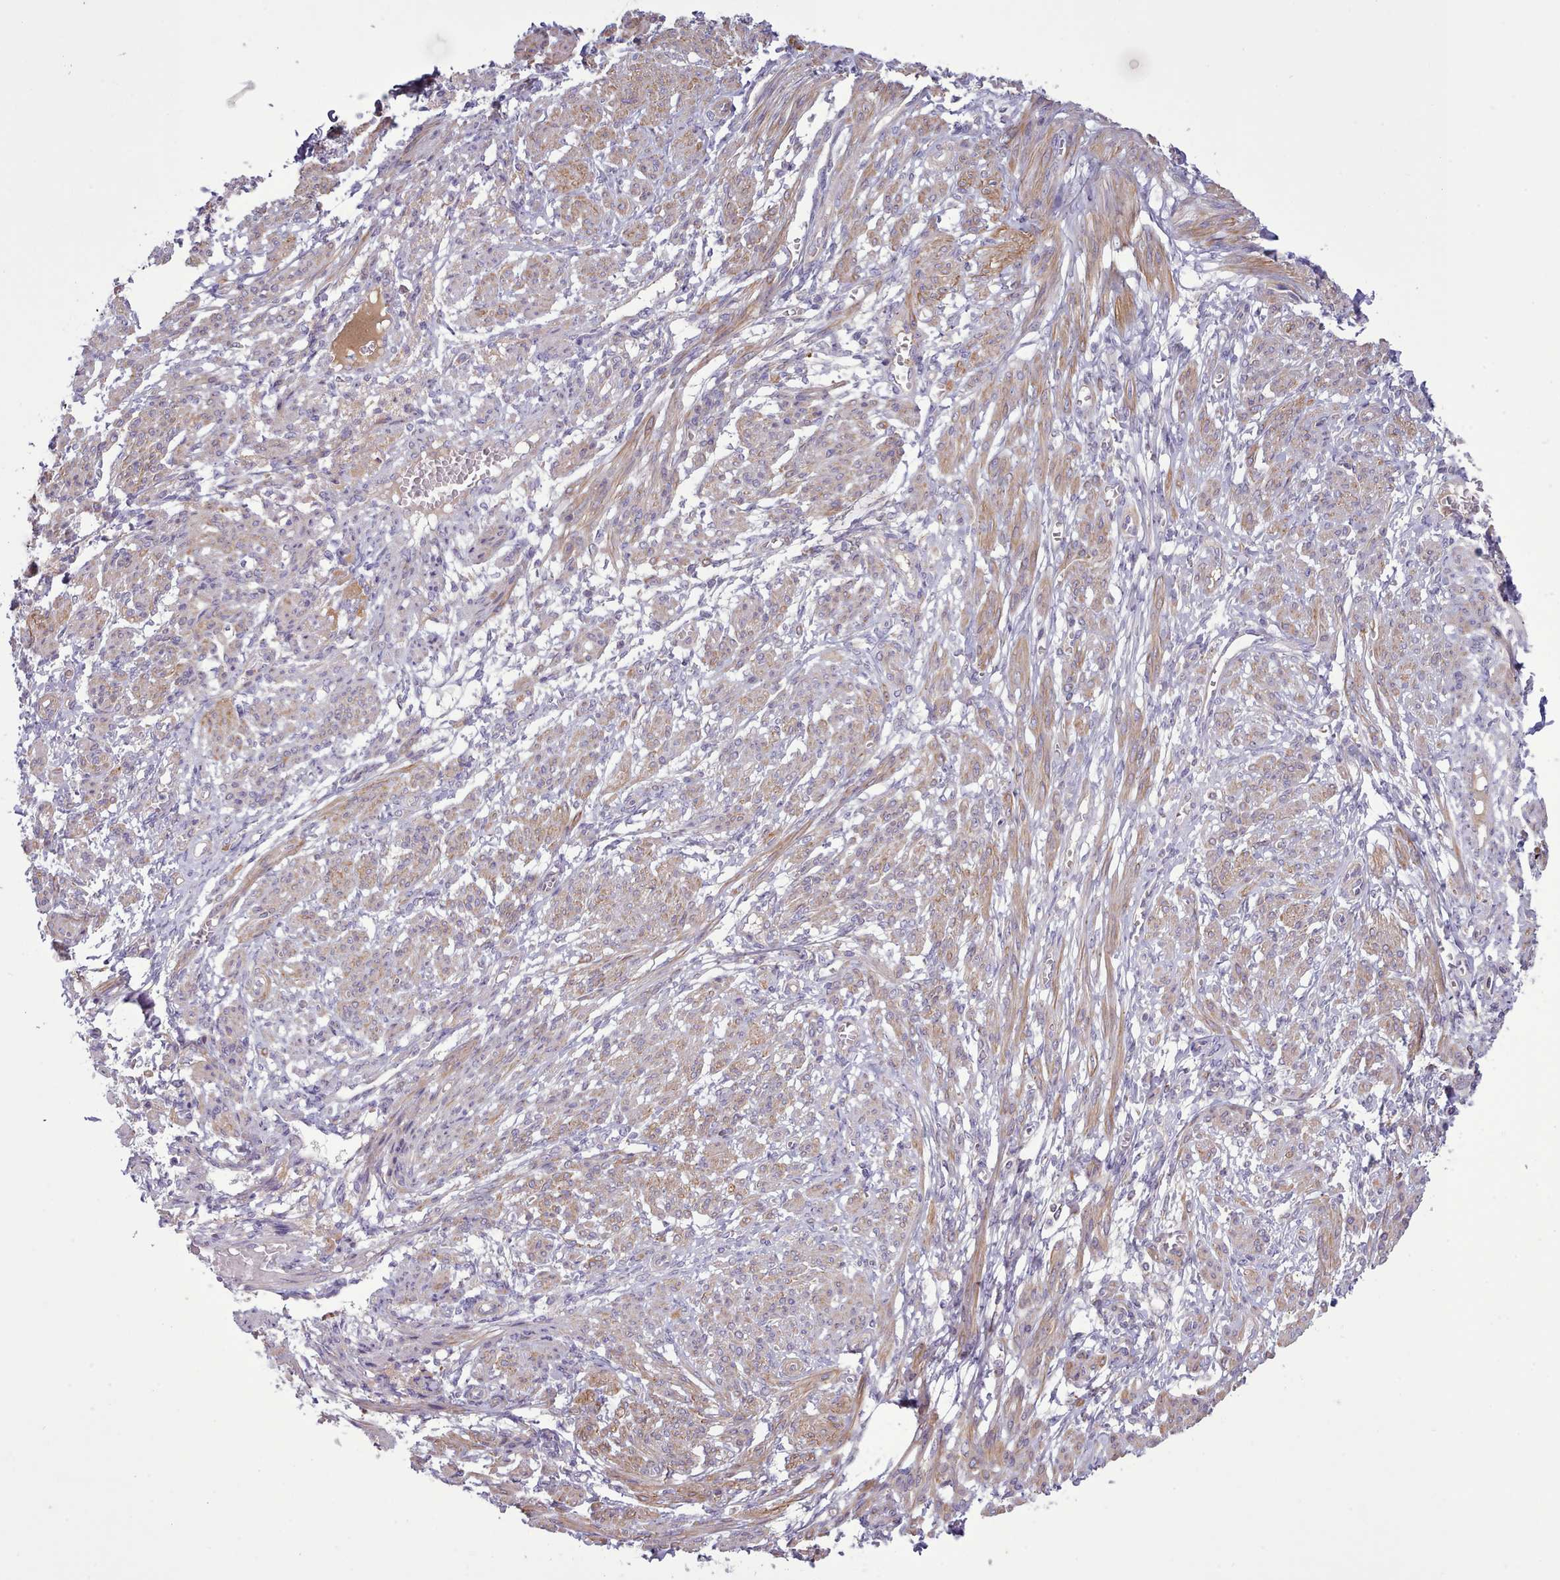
{"staining": {"intensity": "moderate", "quantity": "25%-75%", "location": "cytoplasmic/membranous"}, "tissue": "smooth muscle", "cell_type": "Smooth muscle cells", "image_type": "normal", "snomed": [{"axis": "morphology", "description": "Normal tissue, NOS"}, {"axis": "topography", "description": "Smooth muscle"}], "caption": "Immunohistochemistry photomicrograph of normal human smooth muscle stained for a protein (brown), which displays medium levels of moderate cytoplasmic/membranous staining in about 25%-75% of smooth muscle cells.", "gene": "TENT4B", "patient": {"sex": "female", "age": 39}}